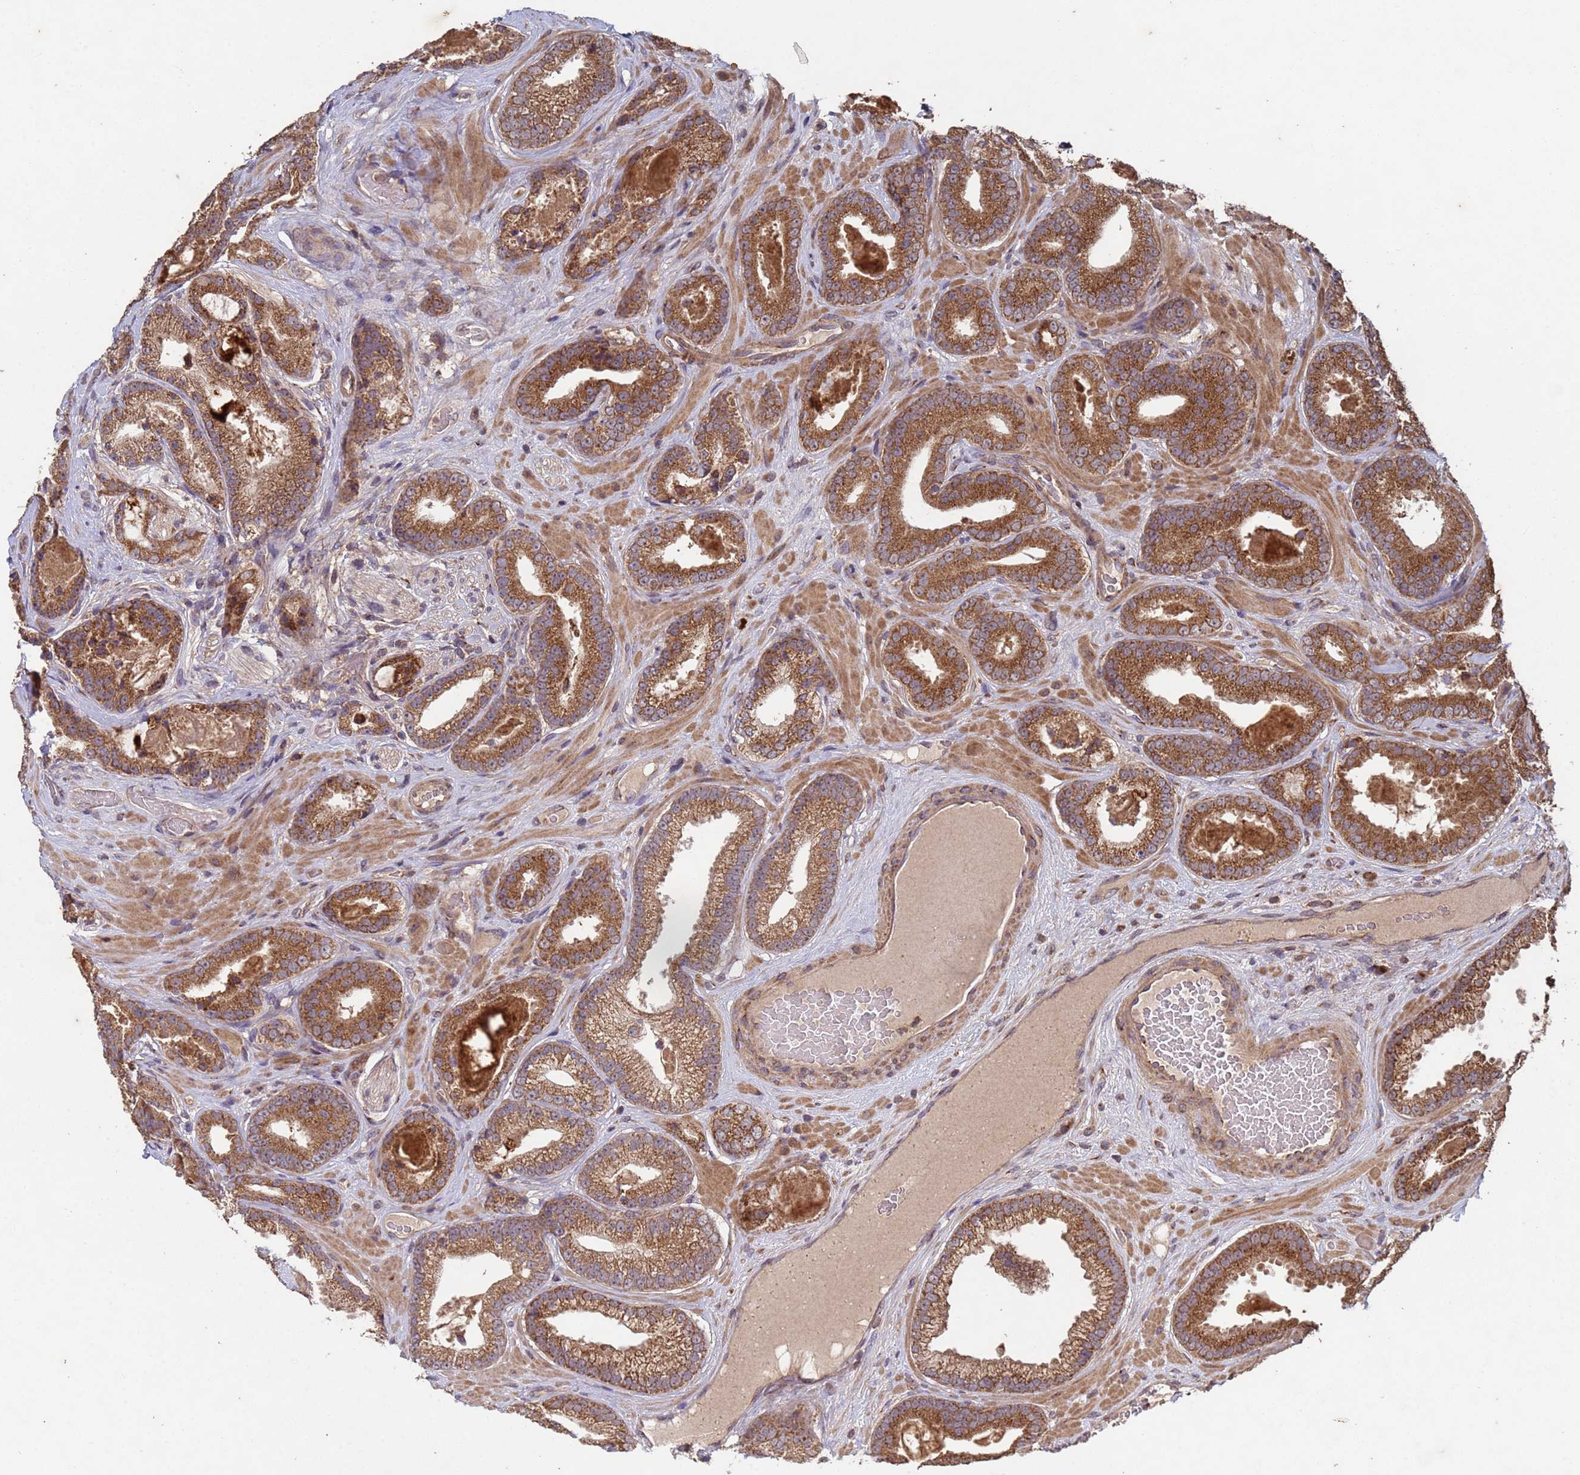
{"staining": {"intensity": "strong", "quantity": ">75%", "location": "cytoplasmic/membranous"}, "tissue": "prostate cancer", "cell_type": "Tumor cells", "image_type": "cancer", "snomed": [{"axis": "morphology", "description": "Adenocarcinoma, Low grade"}, {"axis": "topography", "description": "Prostate"}], "caption": "There is high levels of strong cytoplasmic/membranous staining in tumor cells of prostate low-grade adenocarcinoma, as demonstrated by immunohistochemical staining (brown color).", "gene": "FASTKD1", "patient": {"sex": "male", "age": 57}}